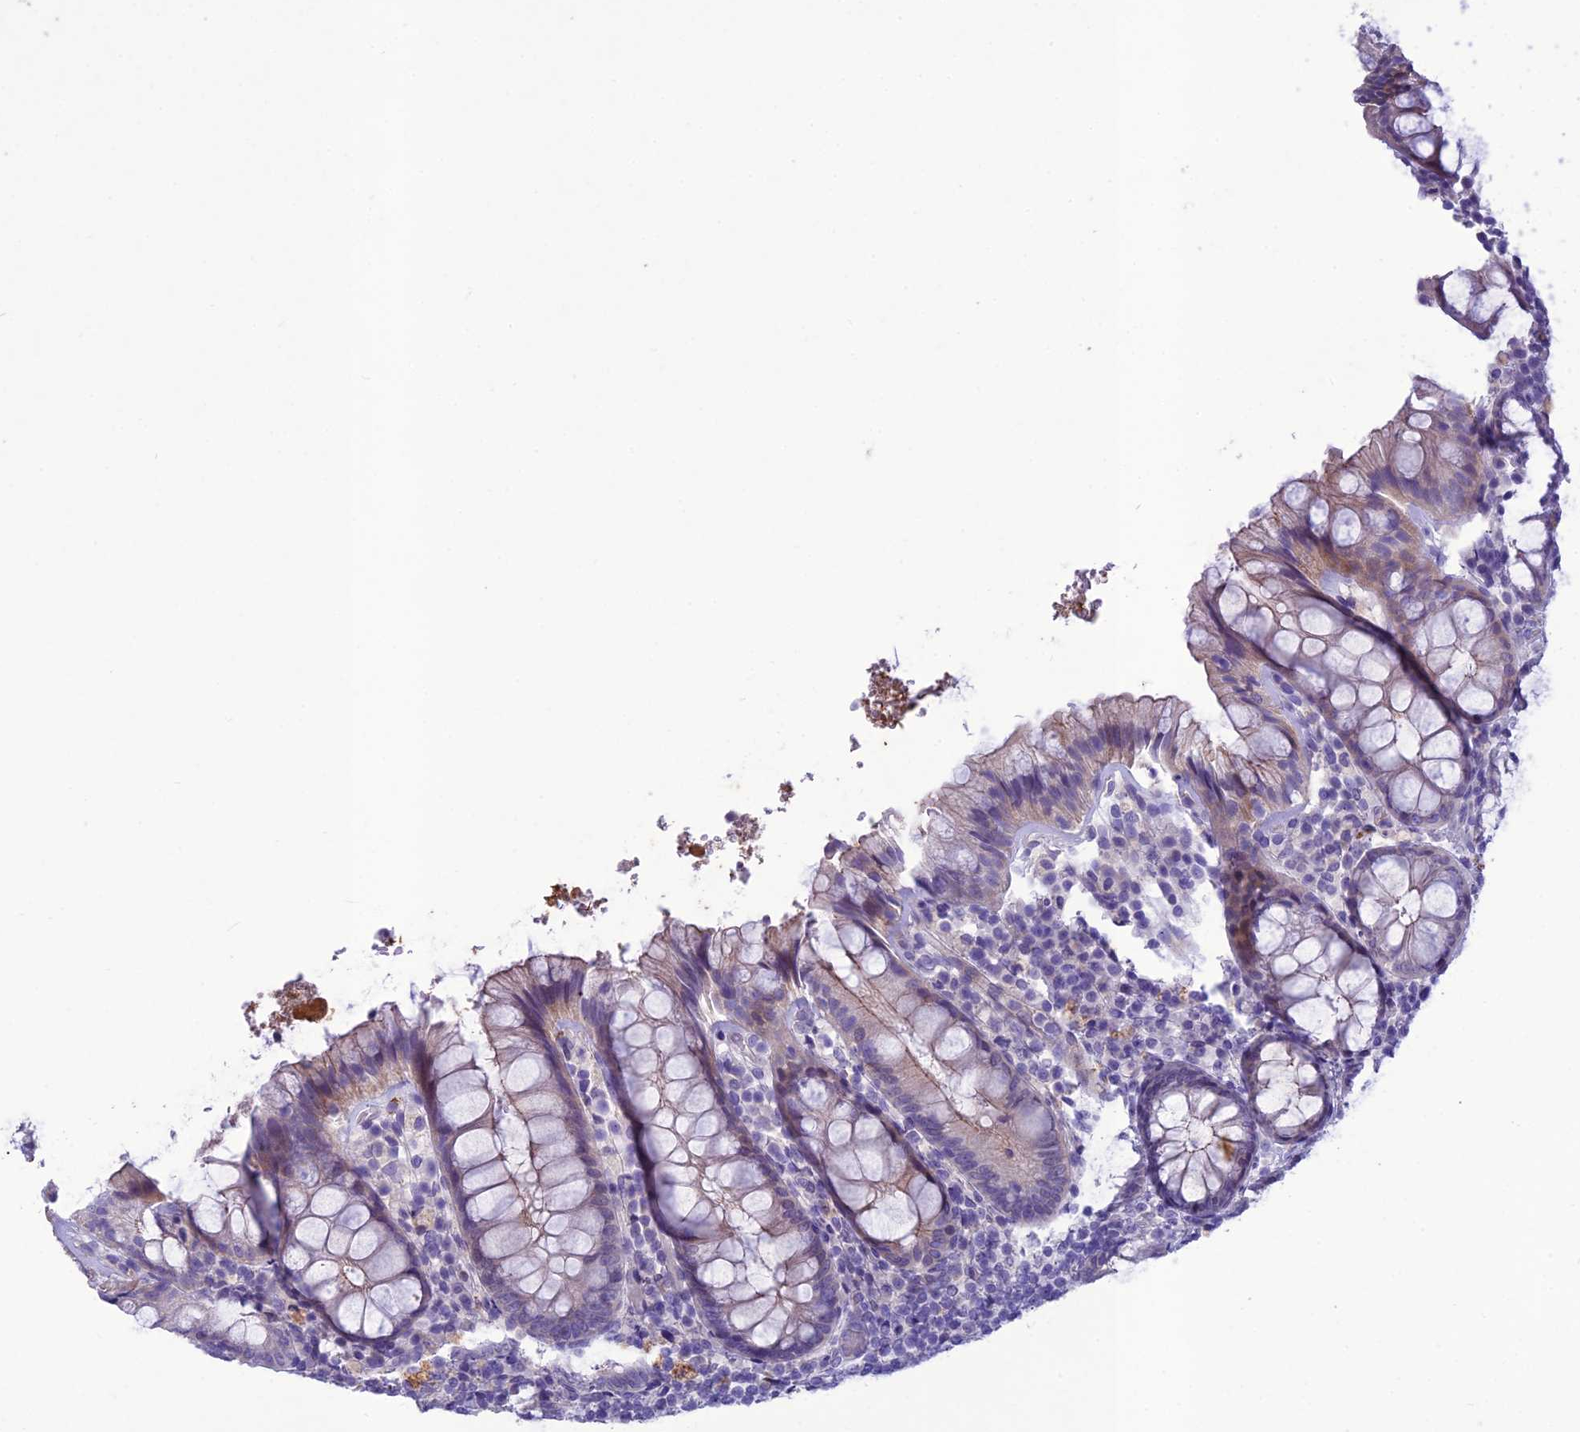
{"staining": {"intensity": "weak", "quantity": "<25%", "location": "cytoplasmic/membranous"}, "tissue": "rectum", "cell_type": "Glandular cells", "image_type": "normal", "snomed": [{"axis": "morphology", "description": "Normal tissue, NOS"}, {"axis": "topography", "description": "Rectum"}], "caption": "Protein analysis of unremarkable rectum exhibits no significant positivity in glandular cells.", "gene": "IFT172", "patient": {"sex": "male", "age": 83}}